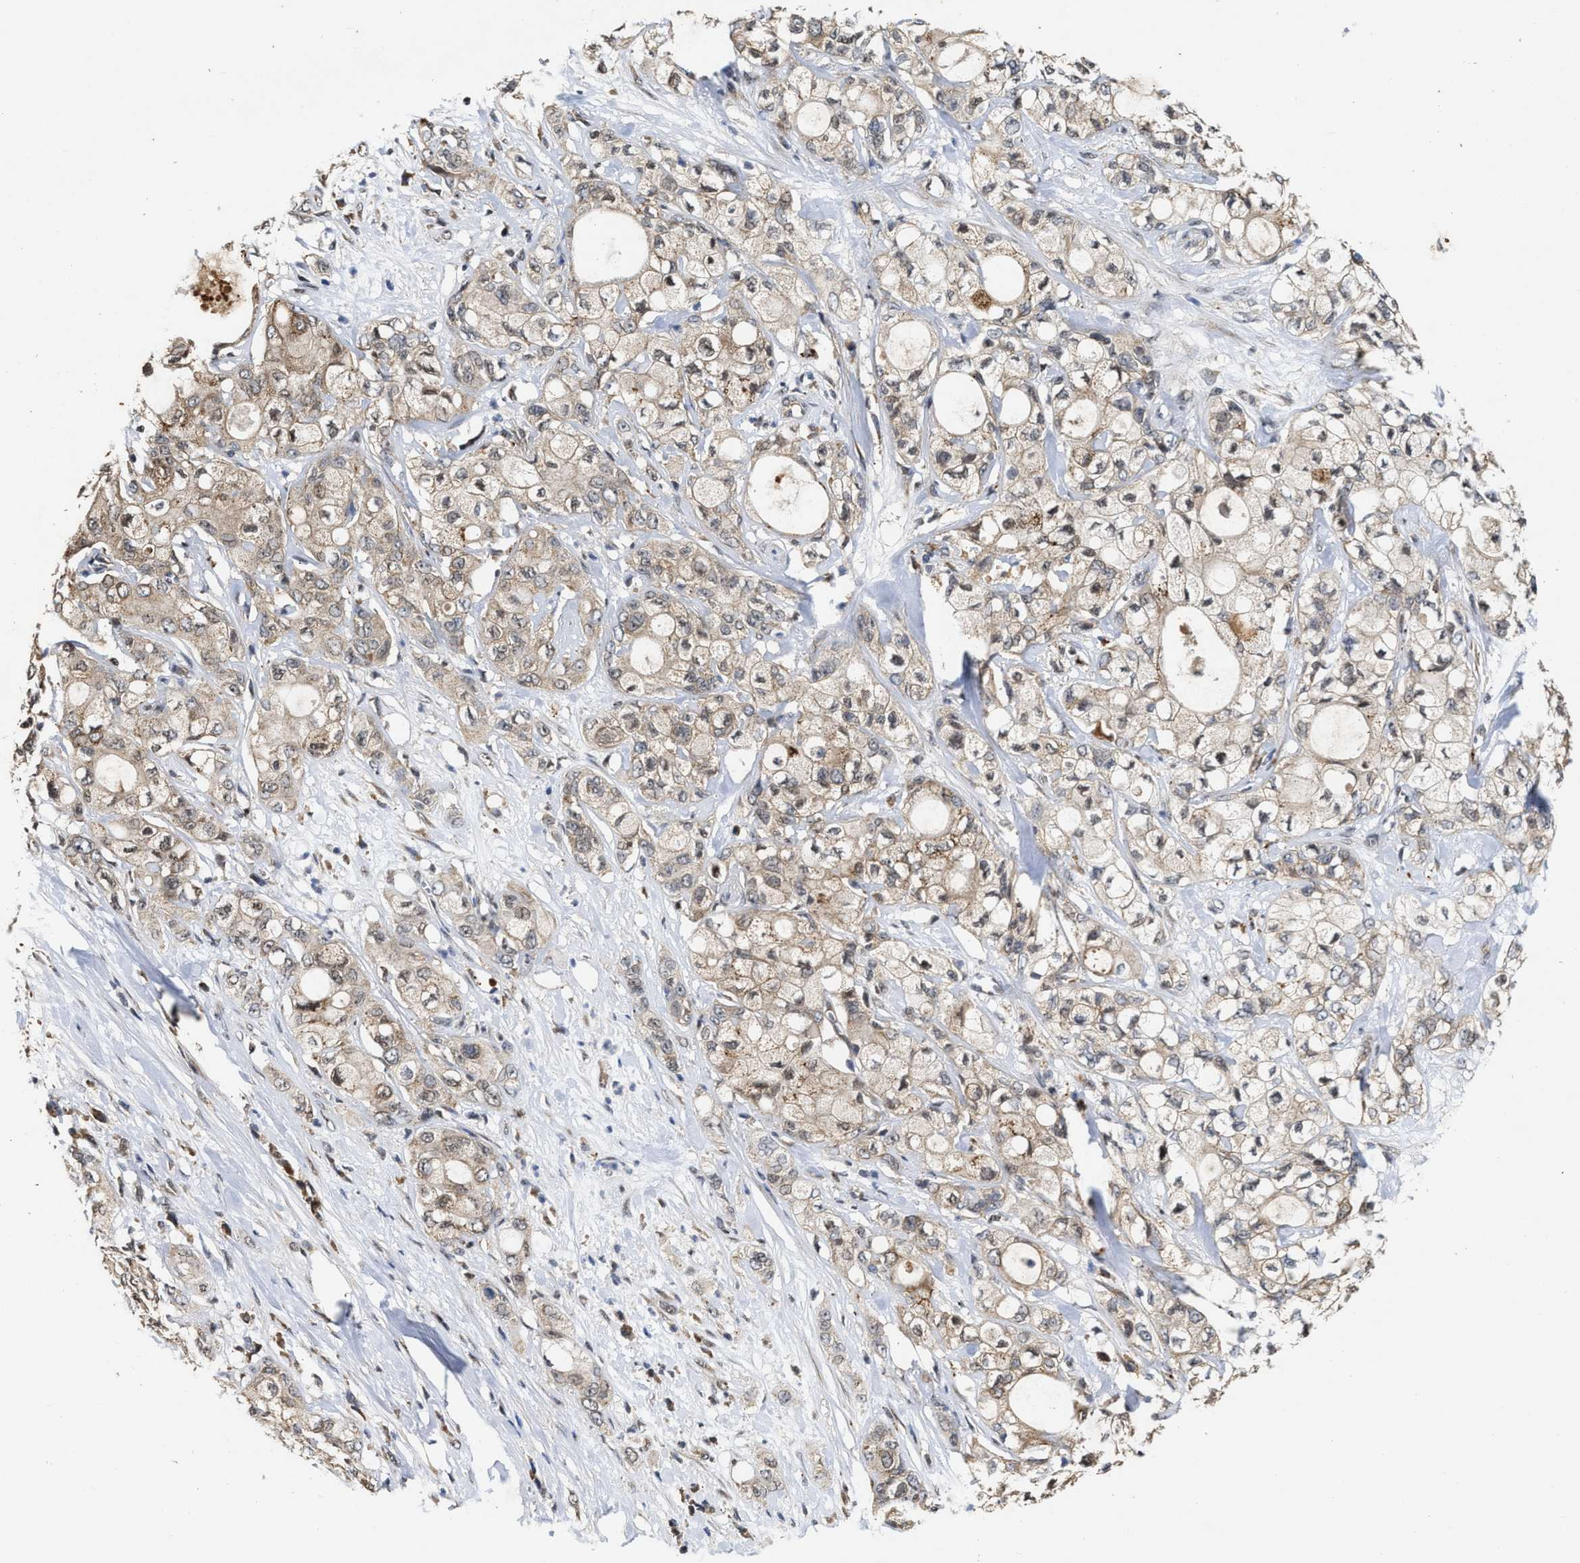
{"staining": {"intensity": "weak", "quantity": "<25%", "location": "cytoplasmic/membranous"}, "tissue": "pancreatic cancer", "cell_type": "Tumor cells", "image_type": "cancer", "snomed": [{"axis": "morphology", "description": "Adenocarcinoma, NOS"}, {"axis": "topography", "description": "Pancreas"}], "caption": "This histopathology image is of pancreatic cancer (adenocarcinoma) stained with immunohistochemistry to label a protein in brown with the nuclei are counter-stained blue. There is no positivity in tumor cells. (DAB immunohistochemistry with hematoxylin counter stain).", "gene": "CFLAR", "patient": {"sex": "male", "age": 70}}